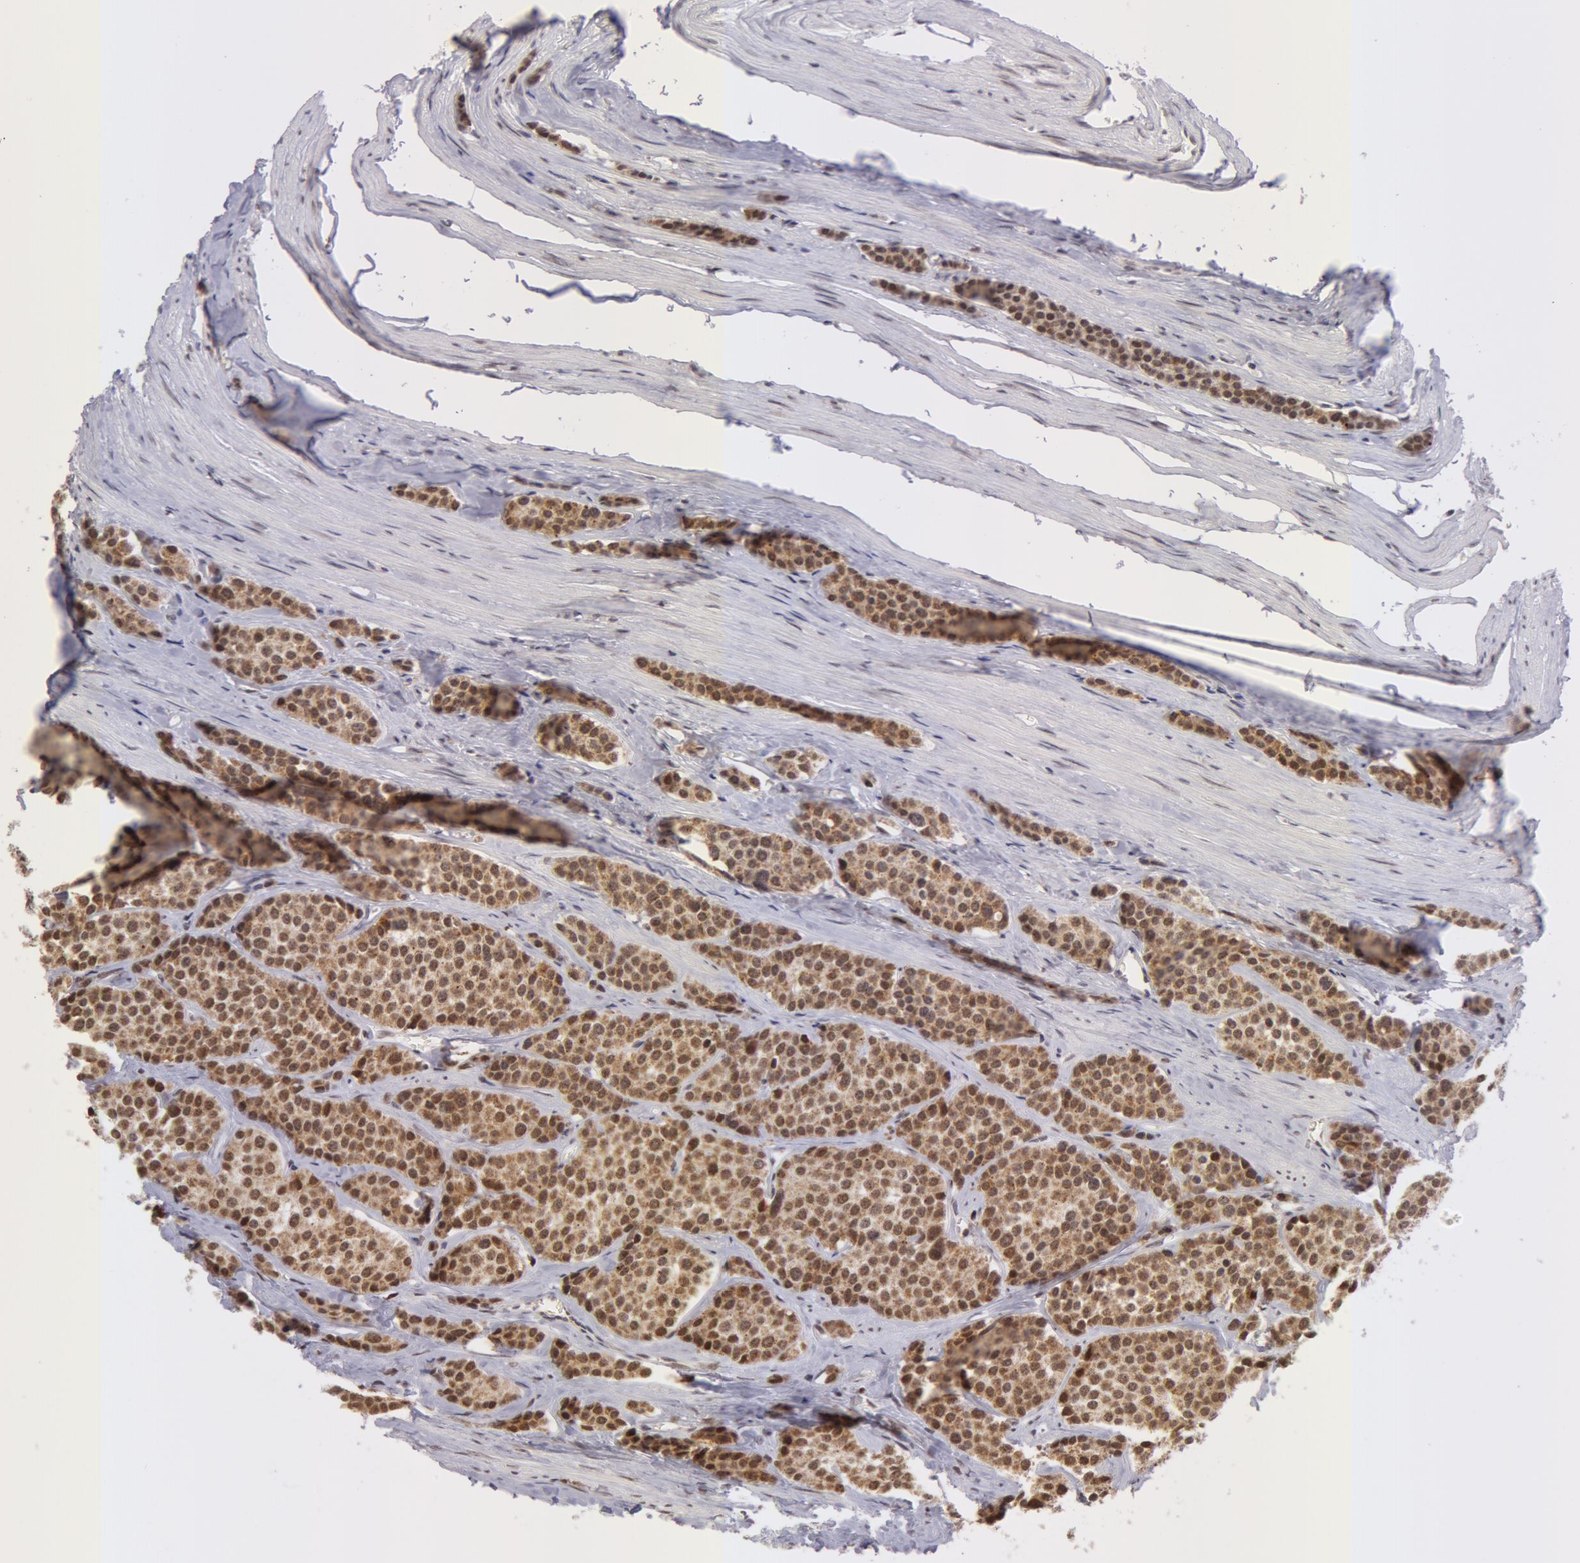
{"staining": {"intensity": "moderate", "quantity": ">75%", "location": "cytoplasmic/membranous,nuclear"}, "tissue": "carcinoid", "cell_type": "Tumor cells", "image_type": "cancer", "snomed": [{"axis": "morphology", "description": "Carcinoid, malignant, NOS"}, {"axis": "topography", "description": "Small intestine"}], "caption": "Protein analysis of malignant carcinoid tissue shows moderate cytoplasmic/membranous and nuclear staining in about >75% of tumor cells.", "gene": "VRTN", "patient": {"sex": "male", "age": 60}}